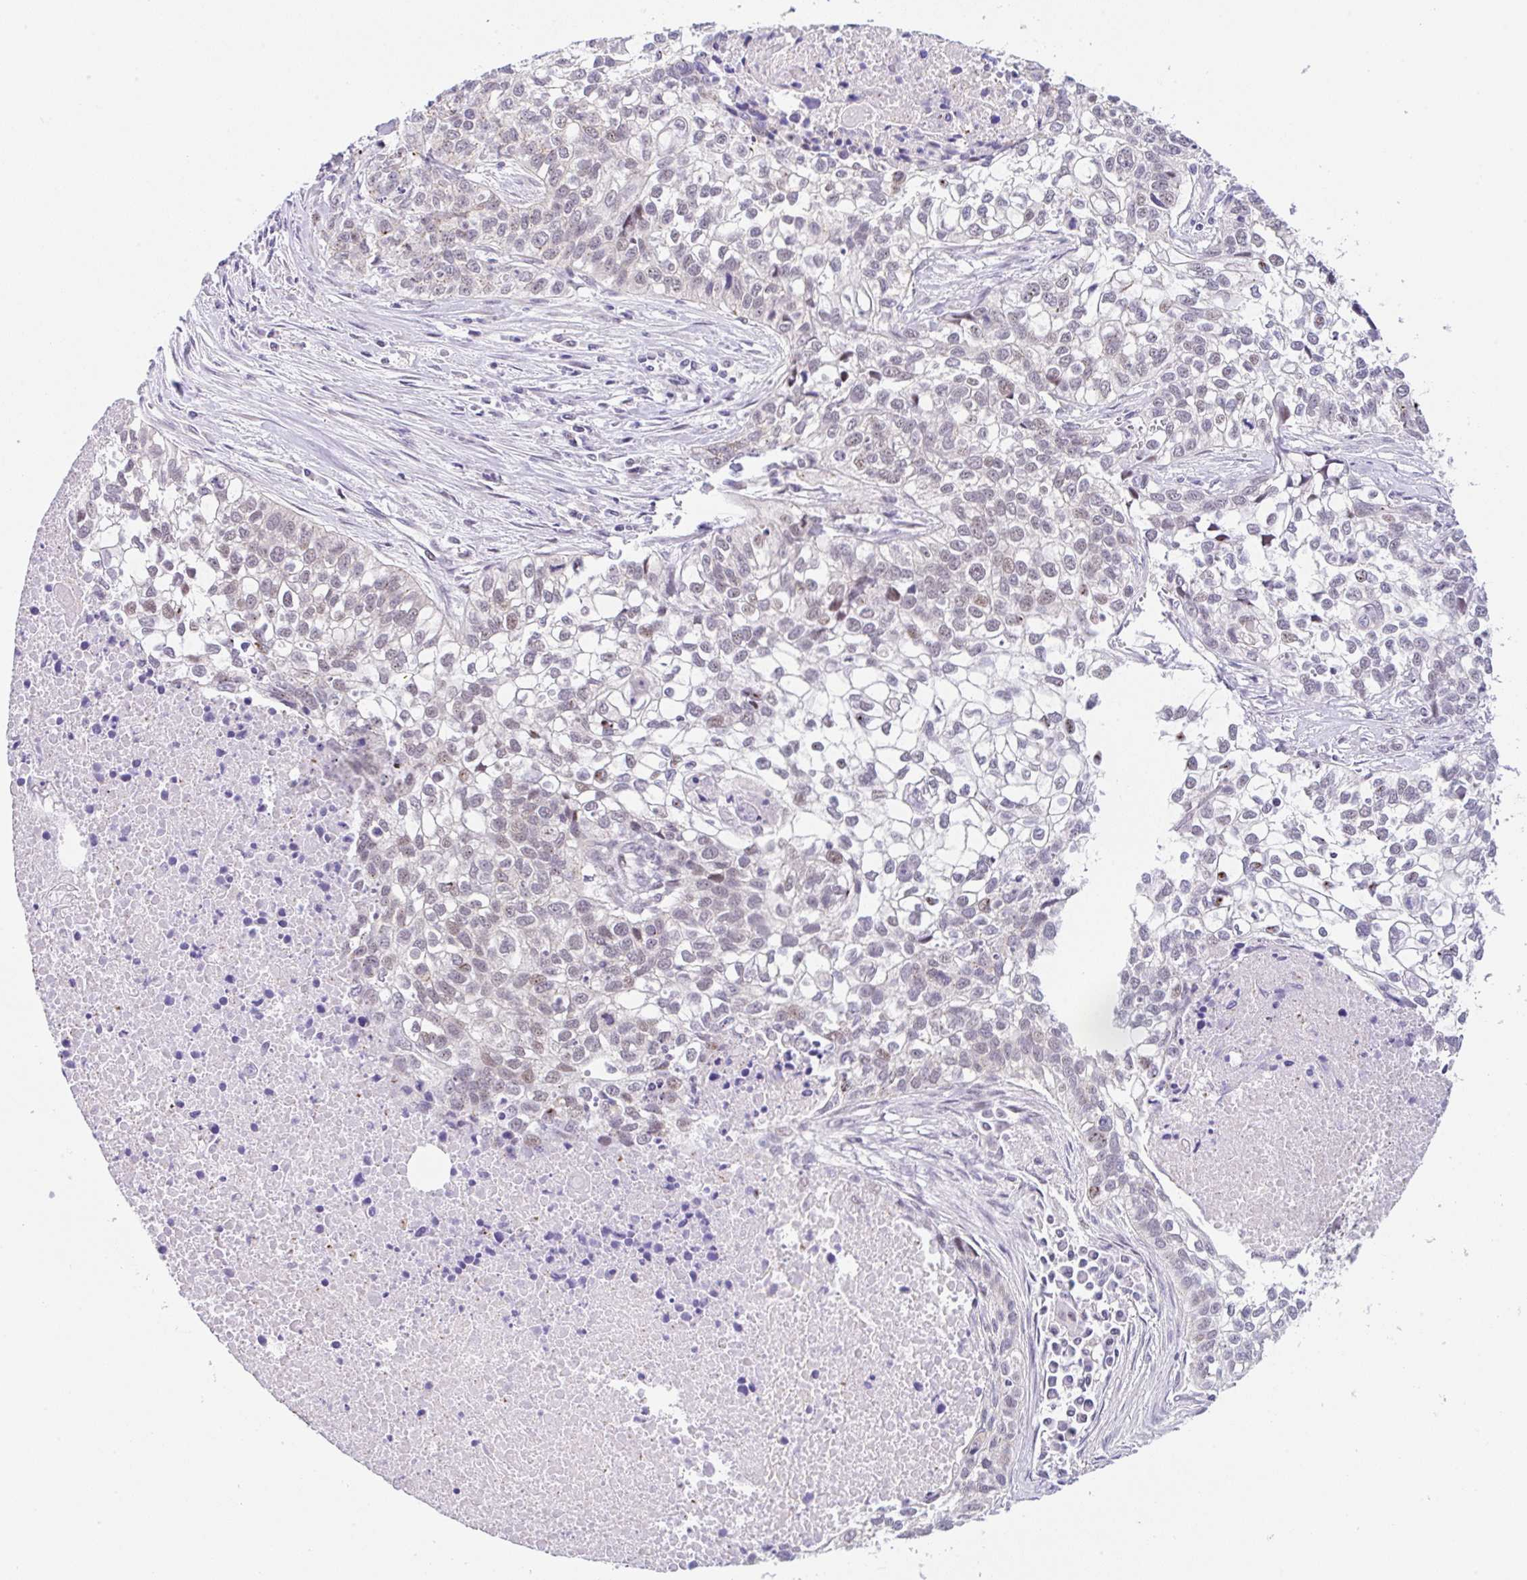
{"staining": {"intensity": "negative", "quantity": "none", "location": "none"}, "tissue": "lung cancer", "cell_type": "Tumor cells", "image_type": "cancer", "snomed": [{"axis": "morphology", "description": "Squamous cell carcinoma, NOS"}, {"axis": "topography", "description": "Lung"}], "caption": "Immunohistochemistry histopathology image of lung squamous cell carcinoma stained for a protein (brown), which reveals no positivity in tumor cells.", "gene": "CGNL1", "patient": {"sex": "male", "age": 74}}